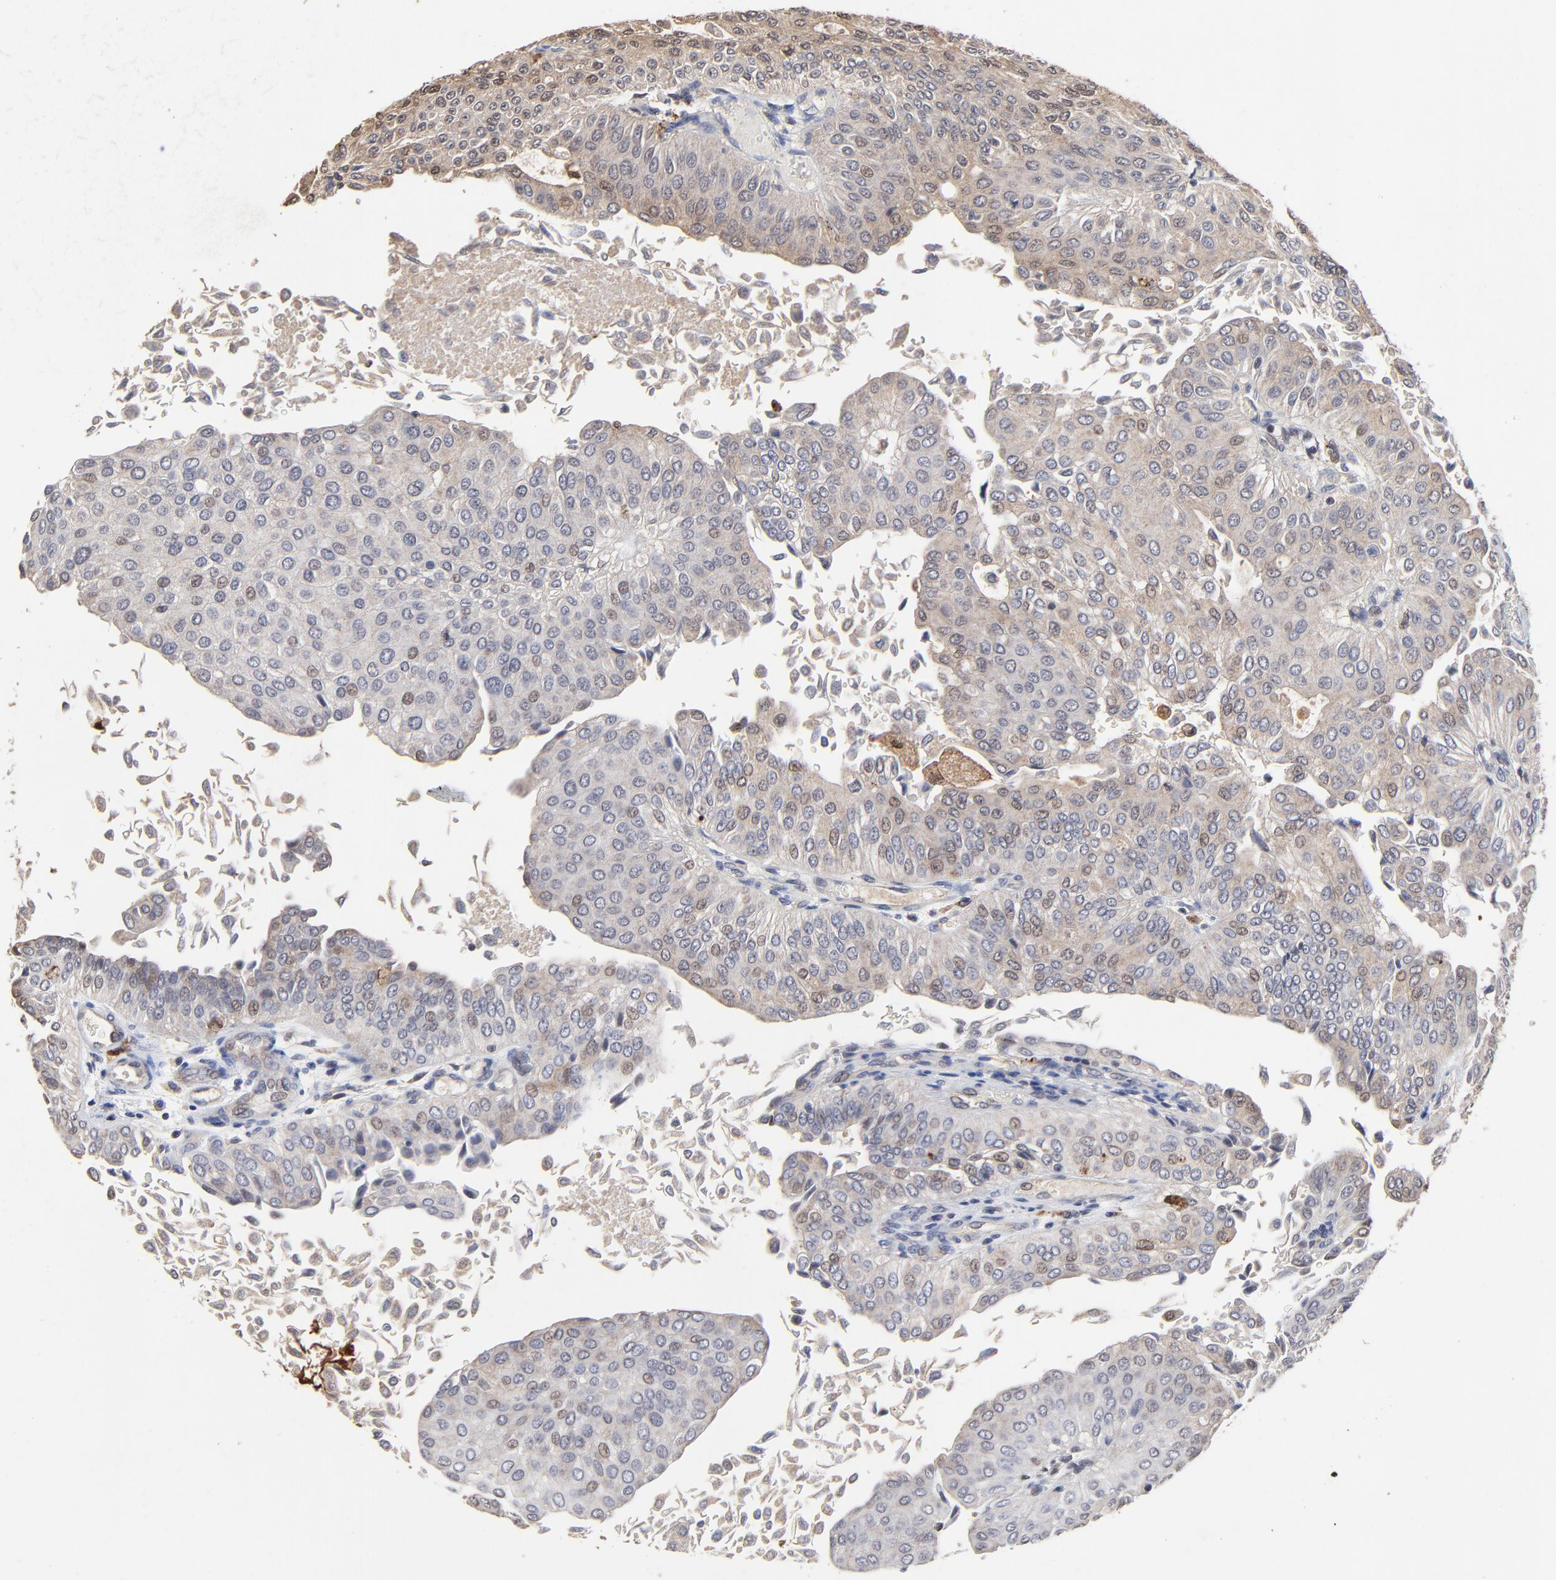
{"staining": {"intensity": "weak", "quantity": "25%-75%", "location": "cytoplasmic/membranous,nuclear"}, "tissue": "urothelial cancer", "cell_type": "Tumor cells", "image_type": "cancer", "snomed": [{"axis": "morphology", "description": "Urothelial carcinoma, Low grade"}, {"axis": "topography", "description": "Urinary bladder"}], "caption": "A histopathology image of human low-grade urothelial carcinoma stained for a protein displays weak cytoplasmic/membranous and nuclear brown staining in tumor cells.", "gene": "LGALS3", "patient": {"sex": "male", "age": 64}}